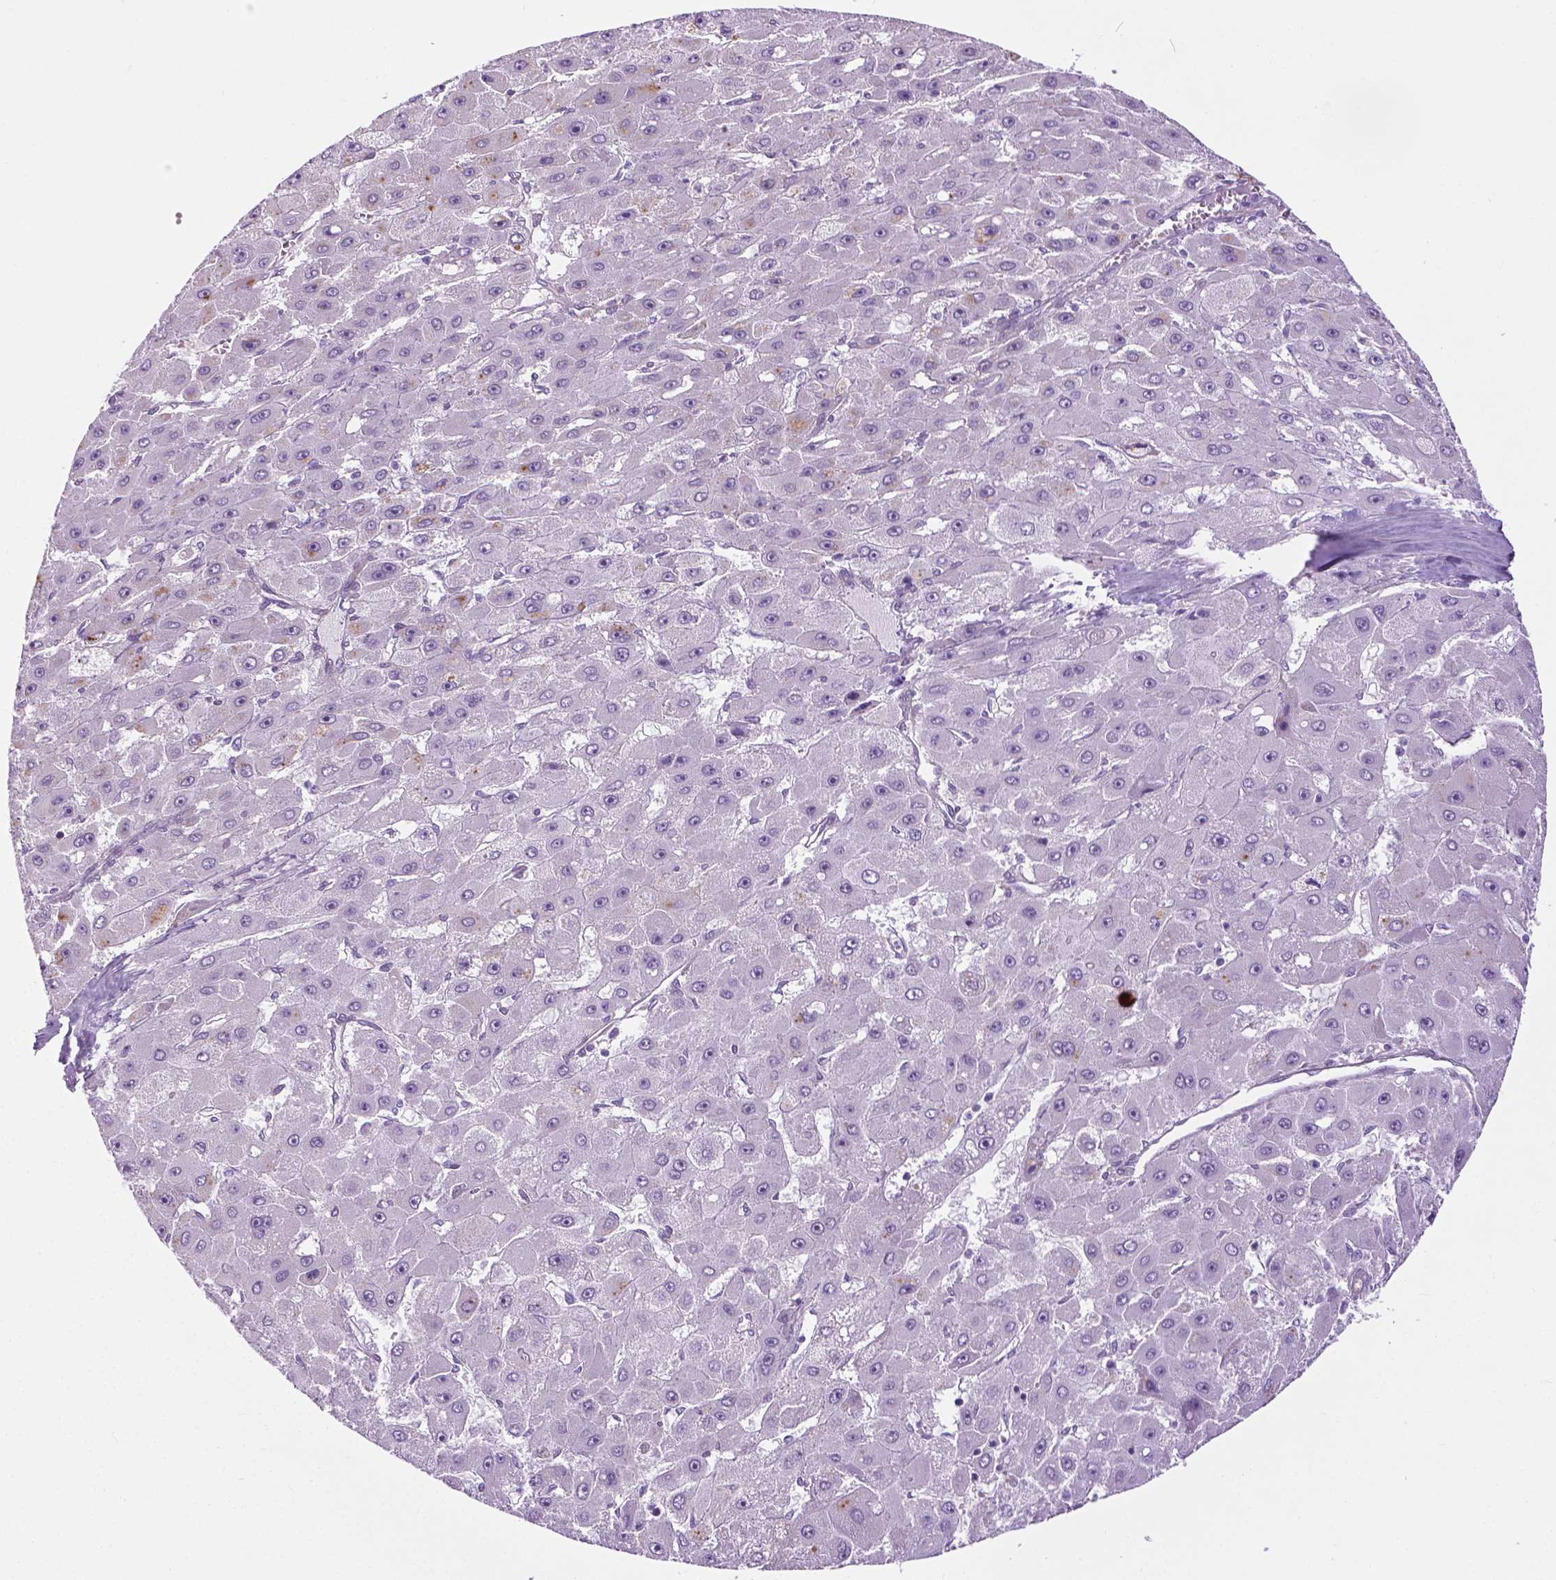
{"staining": {"intensity": "negative", "quantity": "none", "location": "none"}, "tissue": "liver cancer", "cell_type": "Tumor cells", "image_type": "cancer", "snomed": [{"axis": "morphology", "description": "Carcinoma, Hepatocellular, NOS"}, {"axis": "topography", "description": "Liver"}], "caption": "High magnification brightfield microscopy of liver cancer (hepatocellular carcinoma) stained with DAB (3,3'-diaminobenzidine) (brown) and counterstained with hematoxylin (blue): tumor cells show no significant staining. The staining was performed using DAB to visualize the protein expression in brown, while the nuclei were stained in blue with hematoxylin (Magnification: 20x).", "gene": "SPECC1L", "patient": {"sex": "female", "age": 25}}